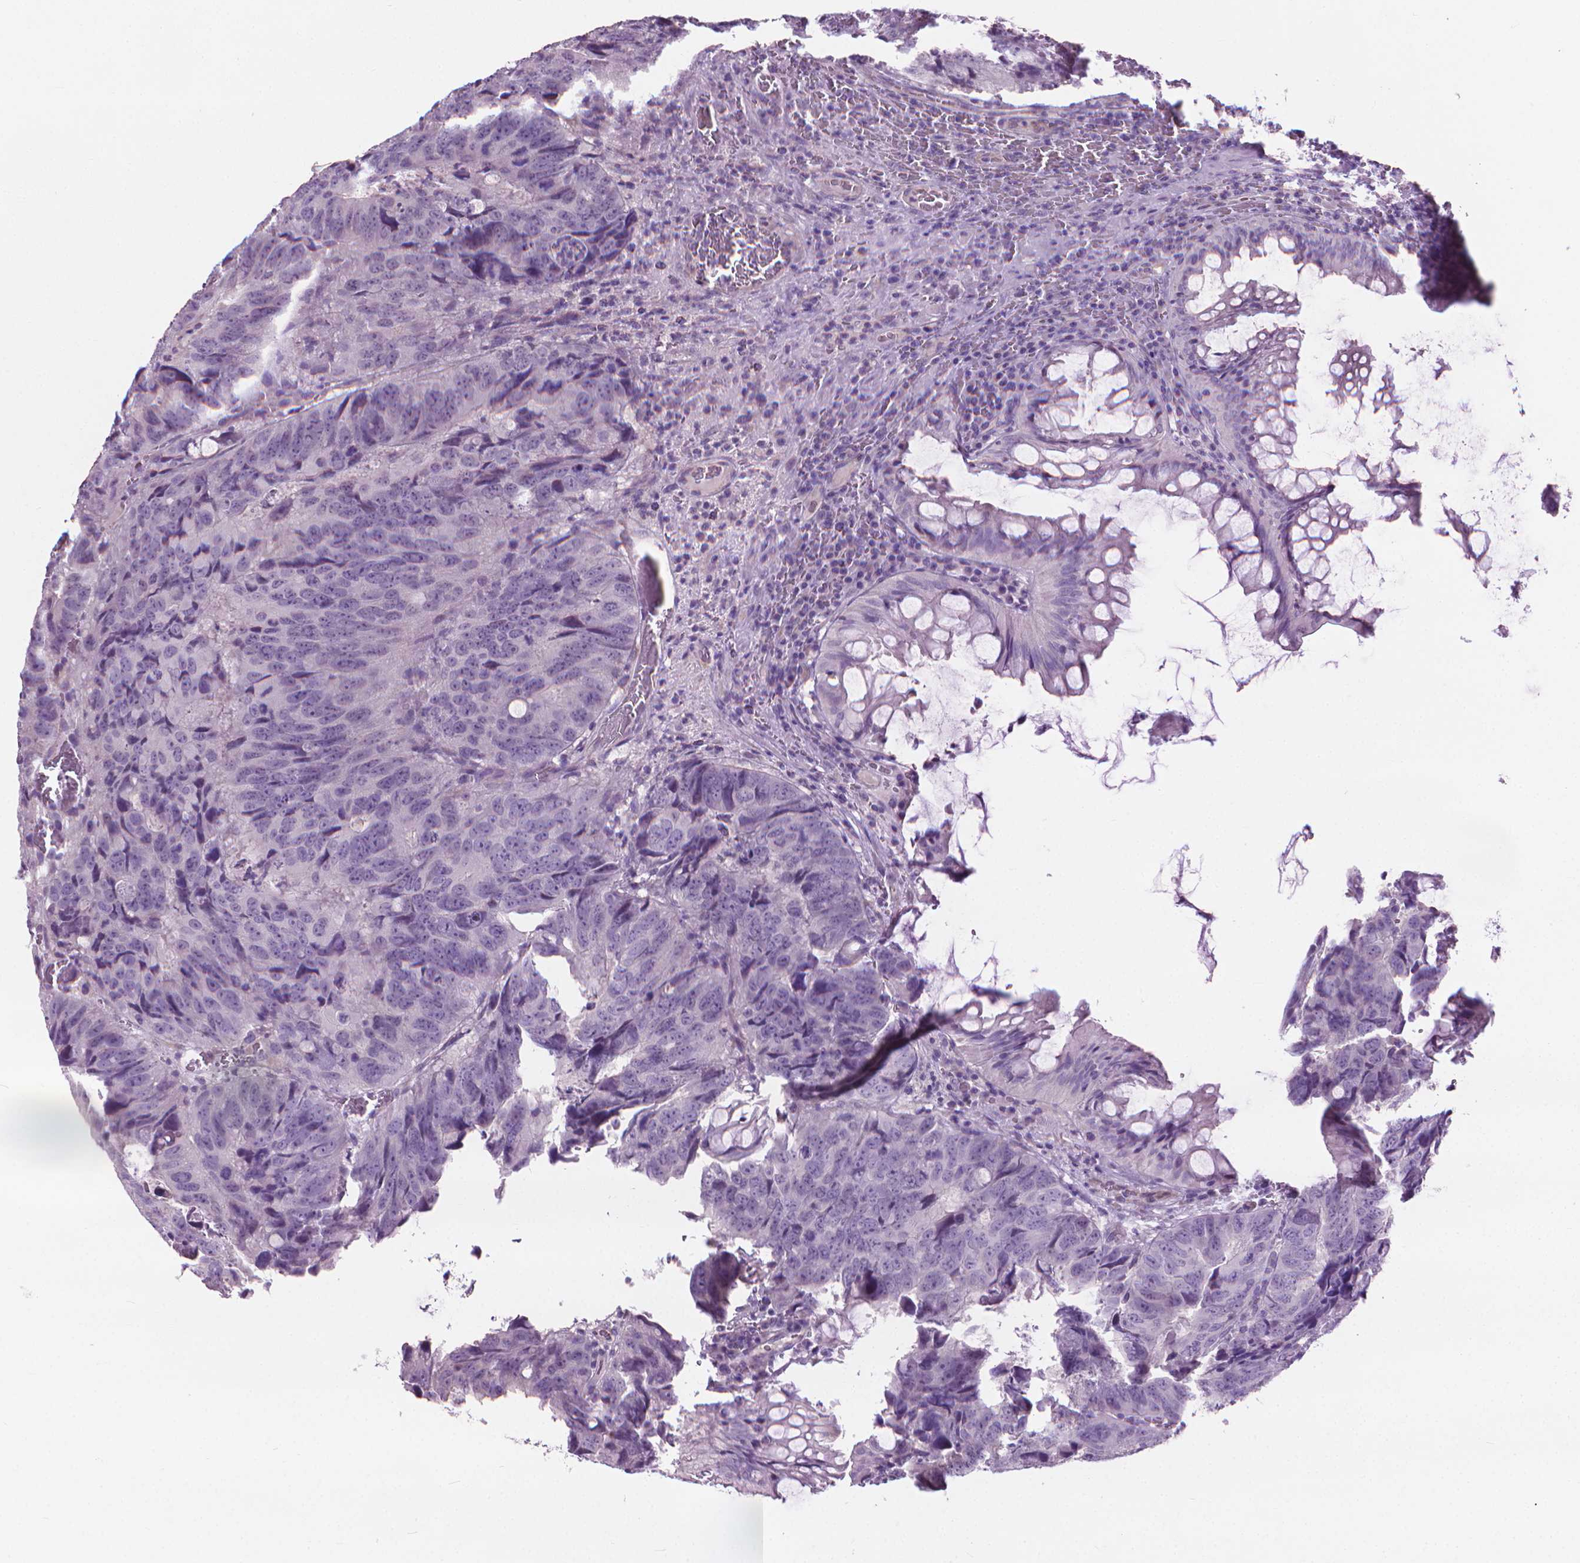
{"staining": {"intensity": "negative", "quantity": "none", "location": "none"}, "tissue": "colorectal cancer", "cell_type": "Tumor cells", "image_type": "cancer", "snomed": [{"axis": "morphology", "description": "Adenocarcinoma, NOS"}, {"axis": "topography", "description": "Colon"}], "caption": "There is no significant staining in tumor cells of colorectal cancer (adenocarcinoma). (Stains: DAB IHC with hematoxylin counter stain, Microscopy: brightfield microscopy at high magnification).", "gene": "KRT73", "patient": {"sex": "male", "age": 79}}